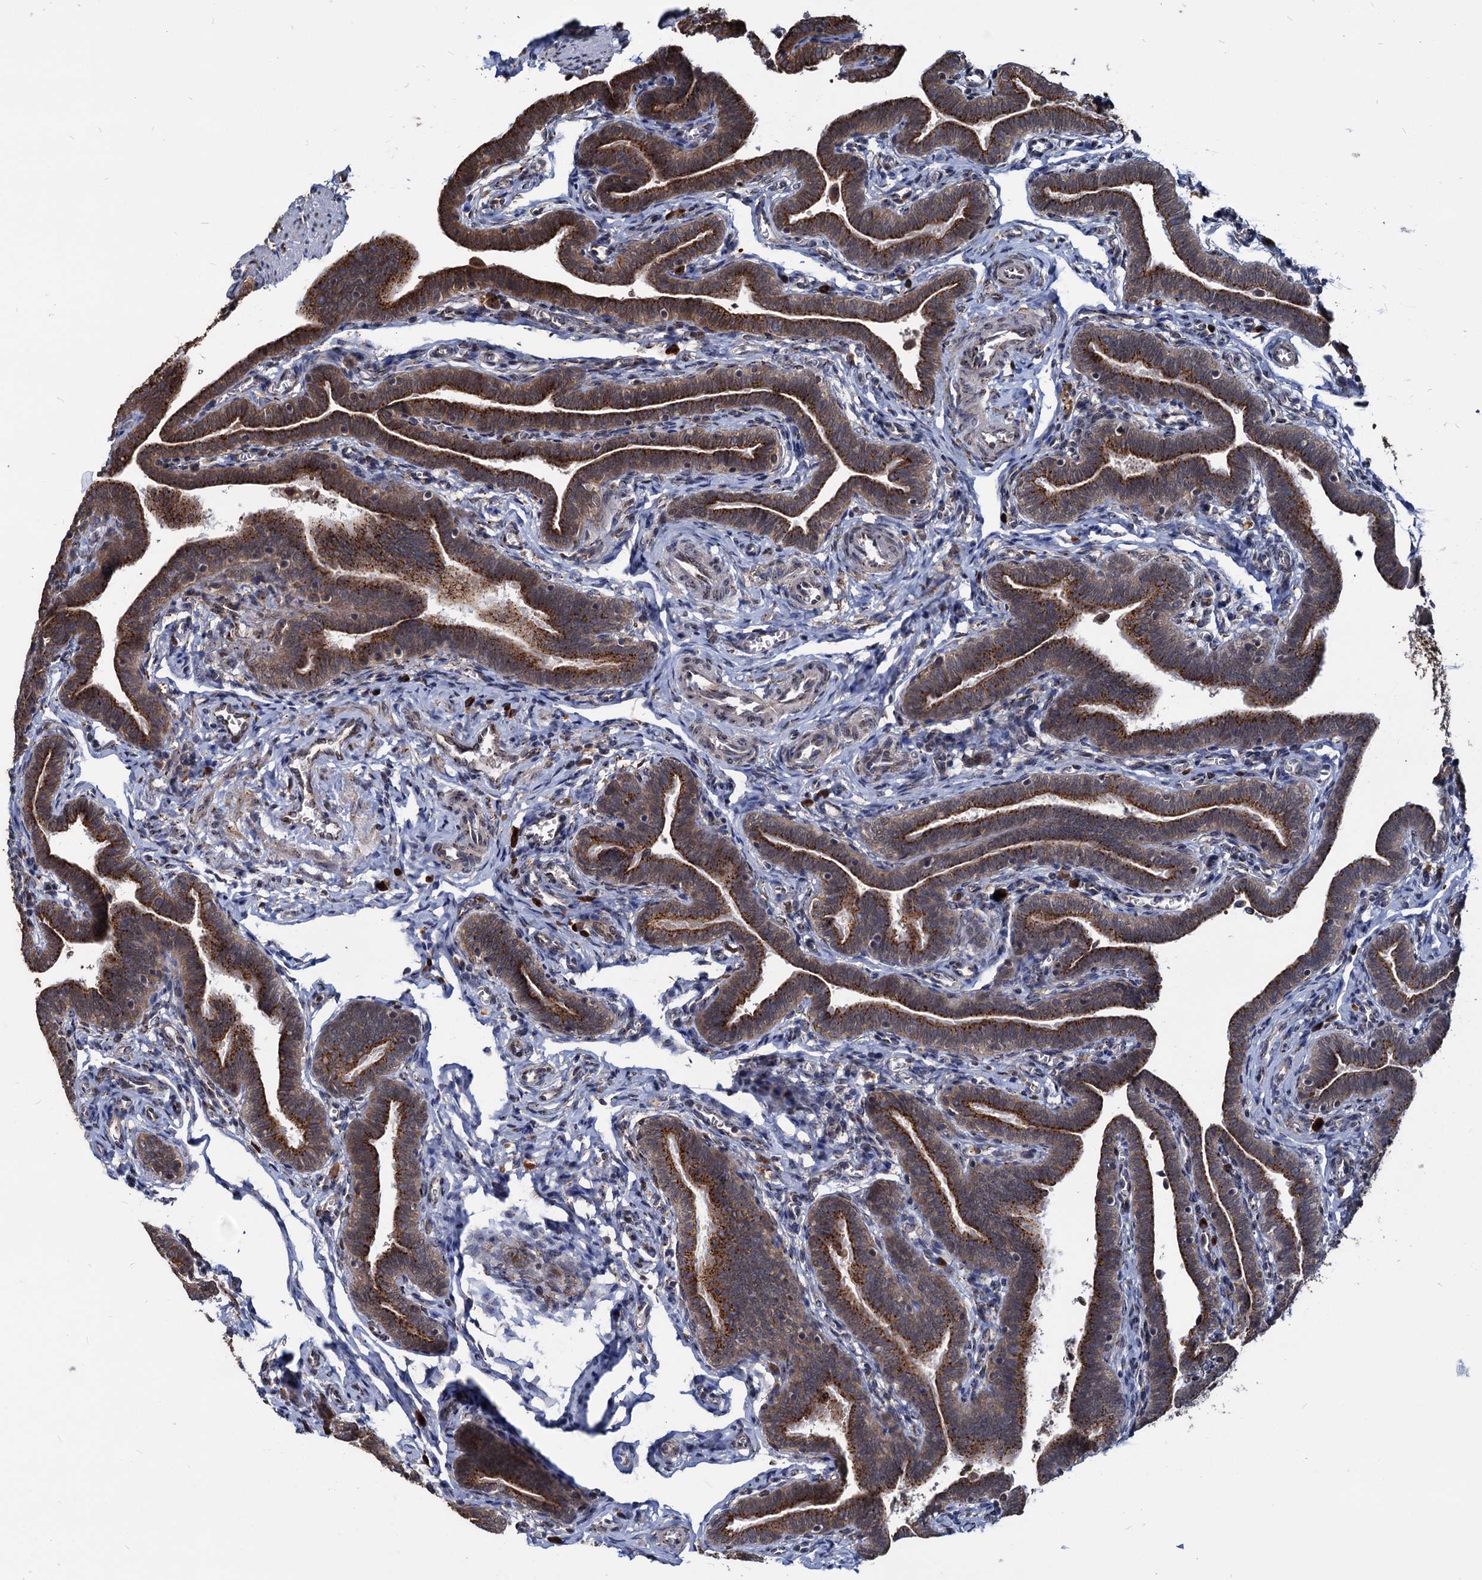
{"staining": {"intensity": "strong", "quantity": ">75%", "location": "cytoplasmic/membranous"}, "tissue": "fallopian tube", "cell_type": "Glandular cells", "image_type": "normal", "snomed": [{"axis": "morphology", "description": "Normal tissue, NOS"}, {"axis": "topography", "description": "Fallopian tube"}], "caption": "Glandular cells show strong cytoplasmic/membranous positivity in about >75% of cells in normal fallopian tube. (Brightfield microscopy of DAB IHC at high magnification).", "gene": "SAAL1", "patient": {"sex": "female", "age": 36}}